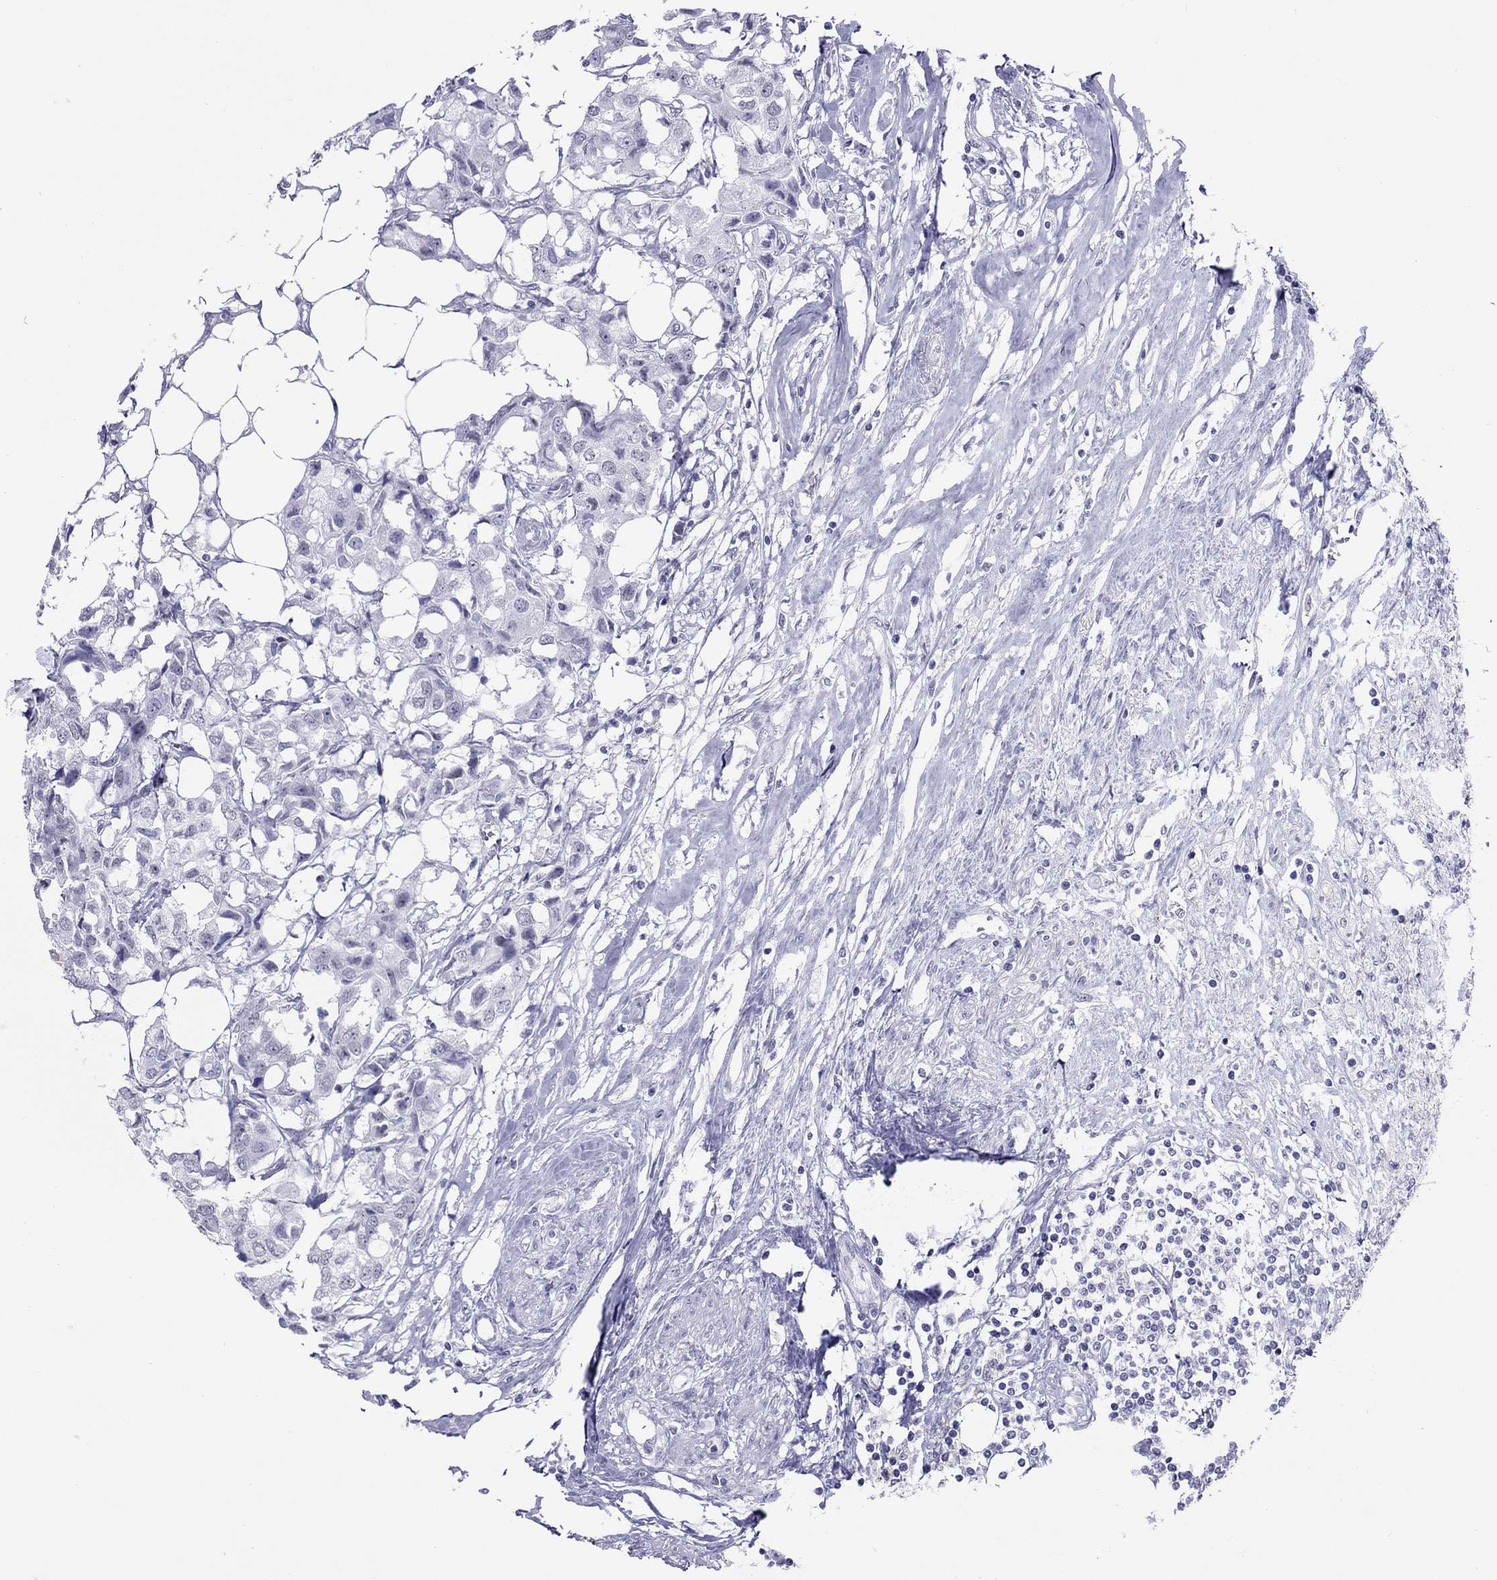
{"staining": {"intensity": "negative", "quantity": "none", "location": "none"}, "tissue": "breast cancer", "cell_type": "Tumor cells", "image_type": "cancer", "snomed": [{"axis": "morphology", "description": "Duct carcinoma"}, {"axis": "topography", "description": "Breast"}], "caption": "IHC photomicrograph of breast cancer stained for a protein (brown), which displays no positivity in tumor cells. (DAB (3,3'-diaminobenzidine) immunohistochemistry (IHC), high magnification).", "gene": "JHY", "patient": {"sex": "female", "age": 80}}